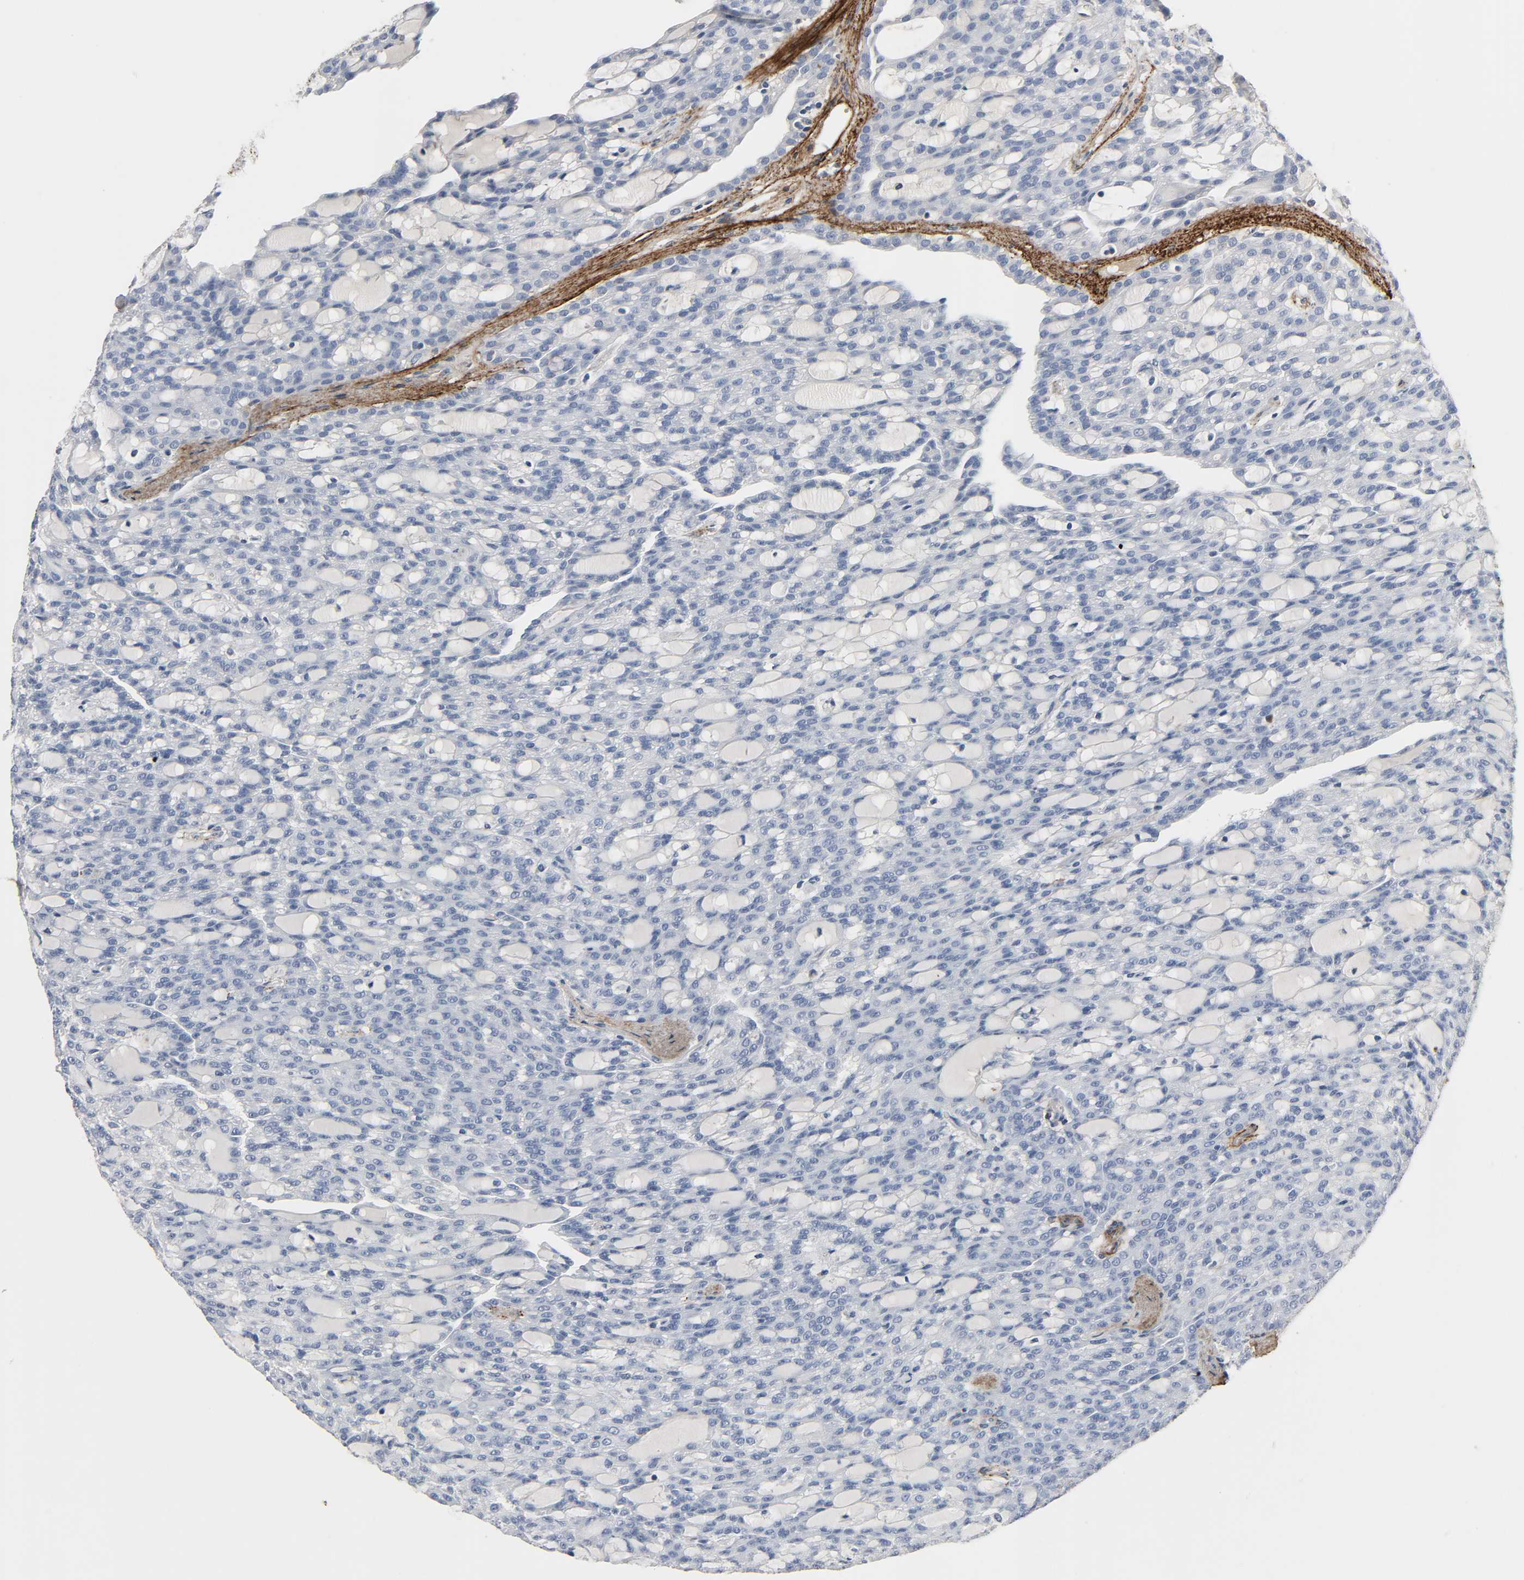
{"staining": {"intensity": "negative", "quantity": "none", "location": "none"}, "tissue": "renal cancer", "cell_type": "Tumor cells", "image_type": "cancer", "snomed": [{"axis": "morphology", "description": "Adenocarcinoma, NOS"}, {"axis": "topography", "description": "Kidney"}], "caption": "An immunohistochemistry (IHC) histopathology image of adenocarcinoma (renal) is shown. There is no staining in tumor cells of adenocarcinoma (renal).", "gene": "FBLN5", "patient": {"sex": "male", "age": 63}}